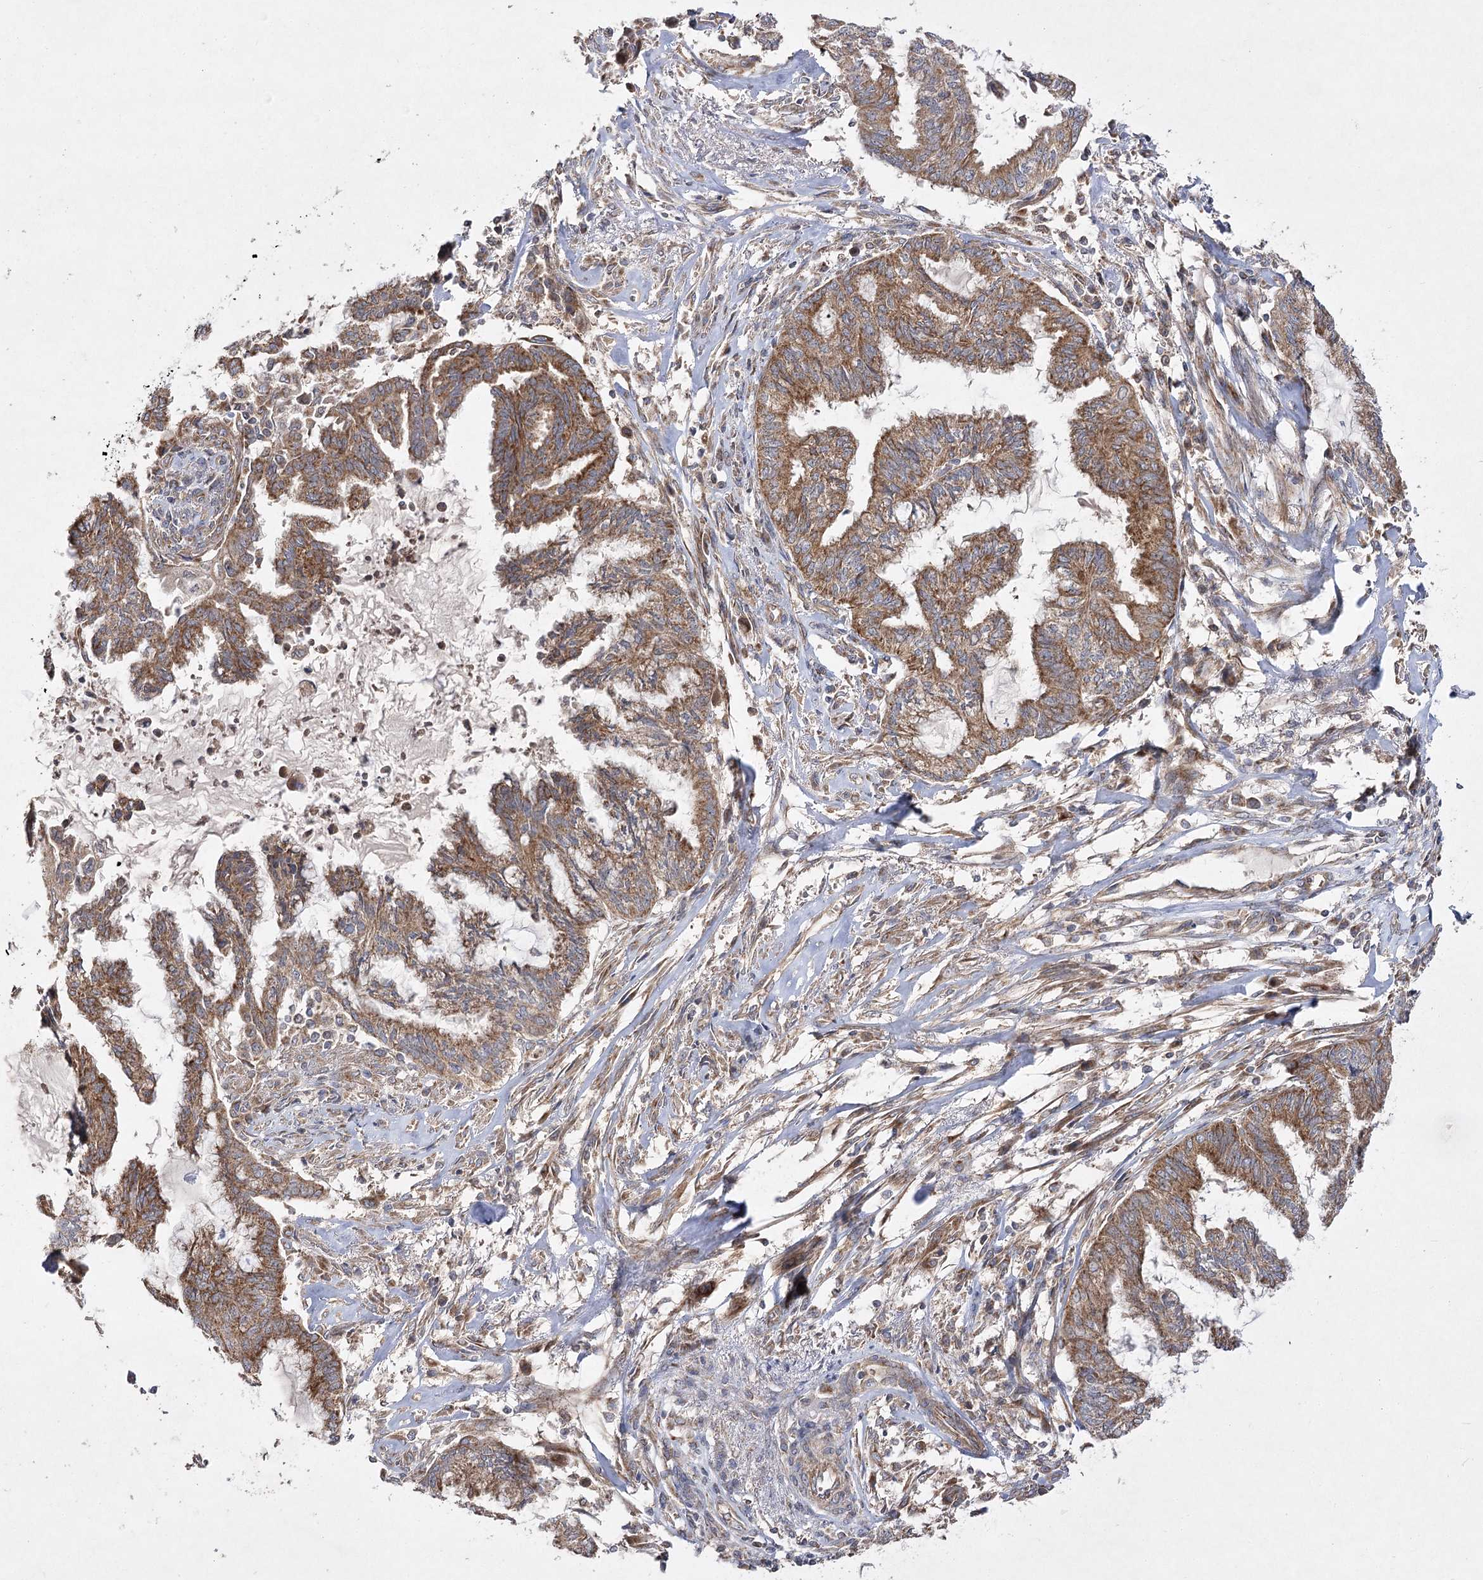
{"staining": {"intensity": "moderate", "quantity": ">75%", "location": "cytoplasmic/membranous"}, "tissue": "endometrial cancer", "cell_type": "Tumor cells", "image_type": "cancer", "snomed": [{"axis": "morphology", "description": "Adenocarcinoma, NOS"}, {"axis": "topography", "description": "Endometrium"}], "caption": "Immunohistochemical staining of human endometrial cancer (adenocarcinoma) shows moderate cytoplasmic/membranous protein positivity in approximately >75% of tumor cells. The protein of interest is stained brown, and the nuclei are stained in blue (DAB (3,3'-diaminobenzidine) IHC with brightfield microscopy, high magnification).", "gene": "DNAJC13", "patient": {"sex": "female", "age": 86}}